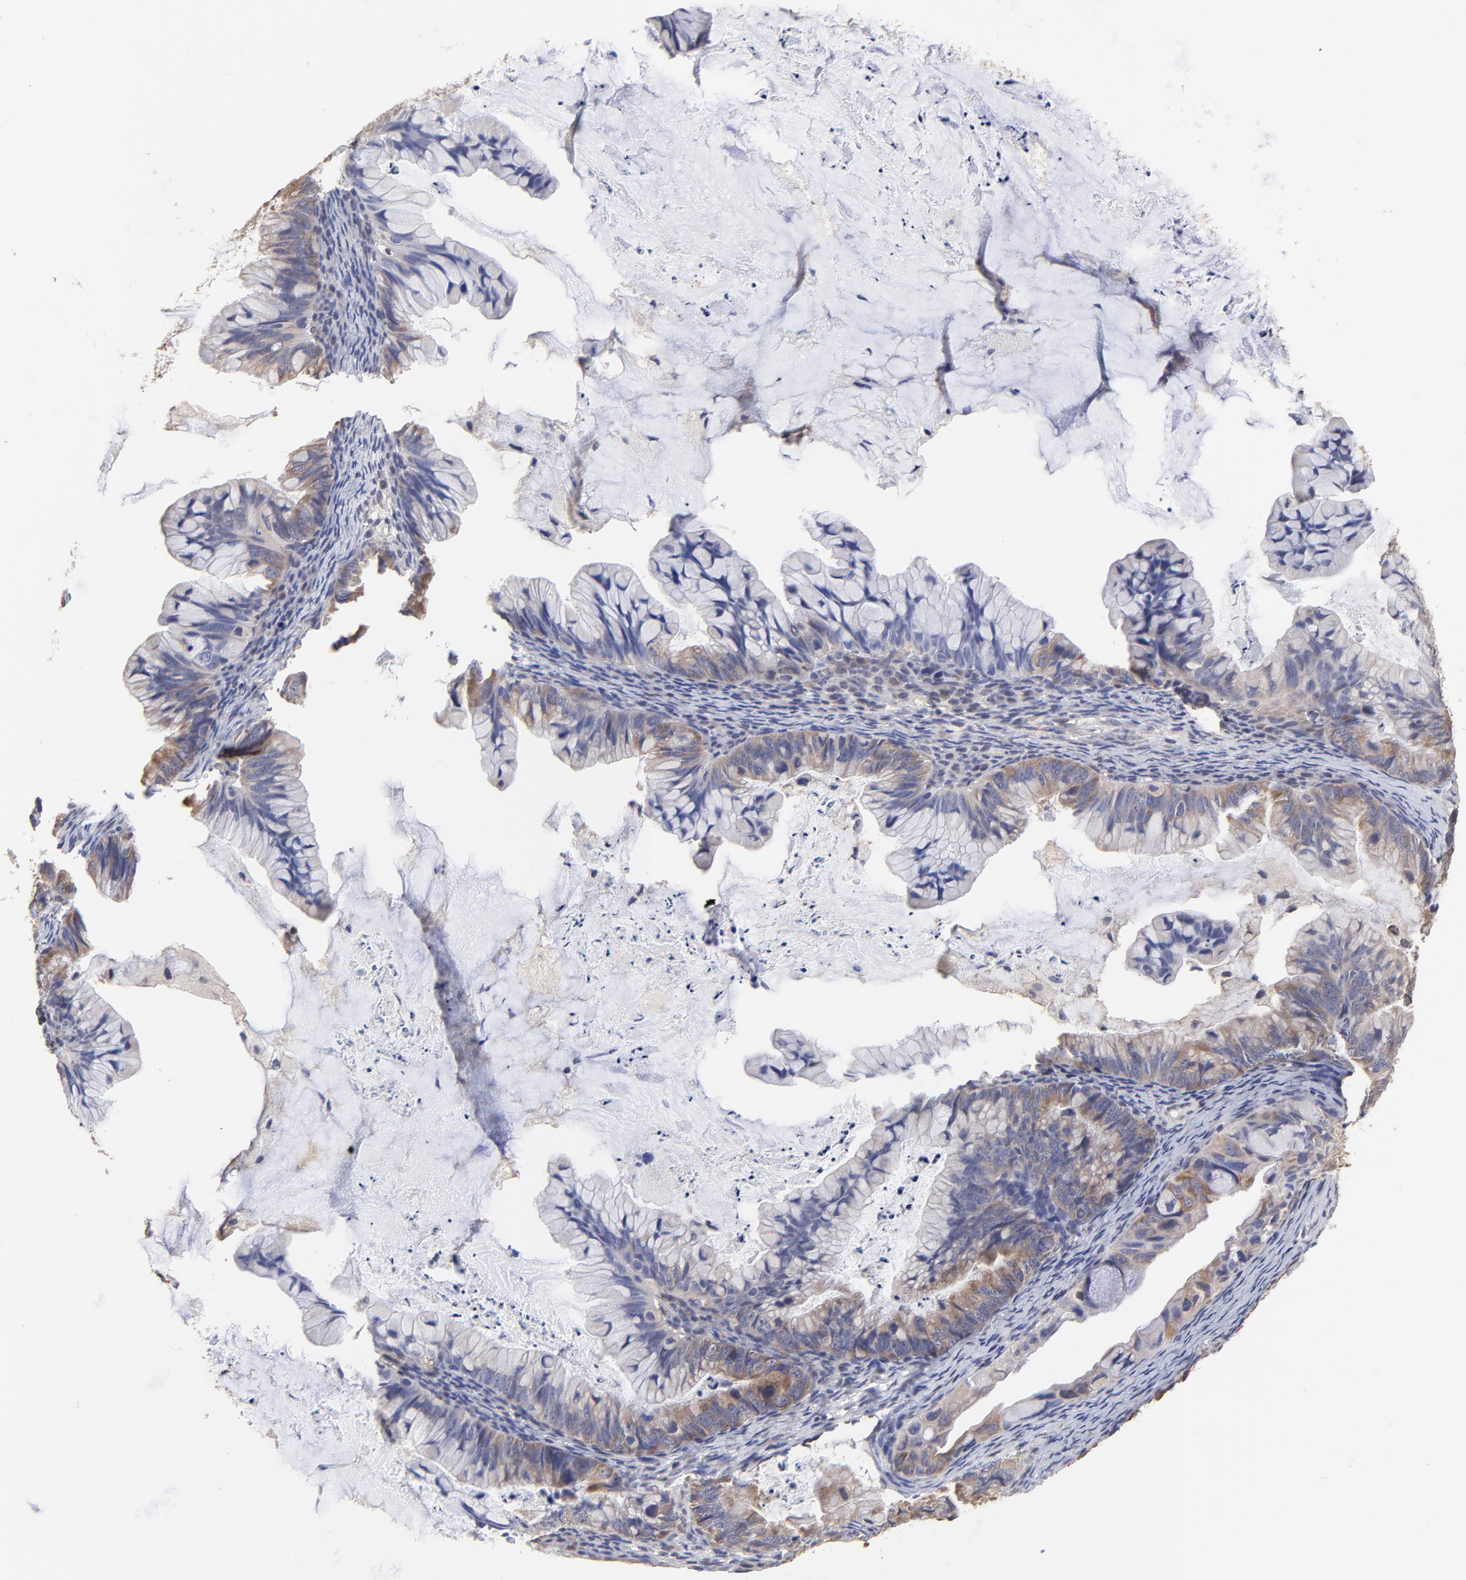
{"staining": {"intensity": "weak", "quantity": ">75%", "location": "cytoplasmic/membranous"}, "tissue": "ovarian cancer", "cell_type": "Tumor cells", "image_type": "cancer", "snomed": [{"axis": "morphology", "description": "Cystadenocarcinoma, mucinous, NOS"}, {"axis": "topography", "description": "Ovary"}], "caption": "The immunohistochemical stain highlights weak cytoplasmic/membranous staining in tumor cells of ovarian cancer (mucinous cystadenocarcinoma) tissue.", "gene": "CCT2", "patient": {"sex": "female", "age": 36}}